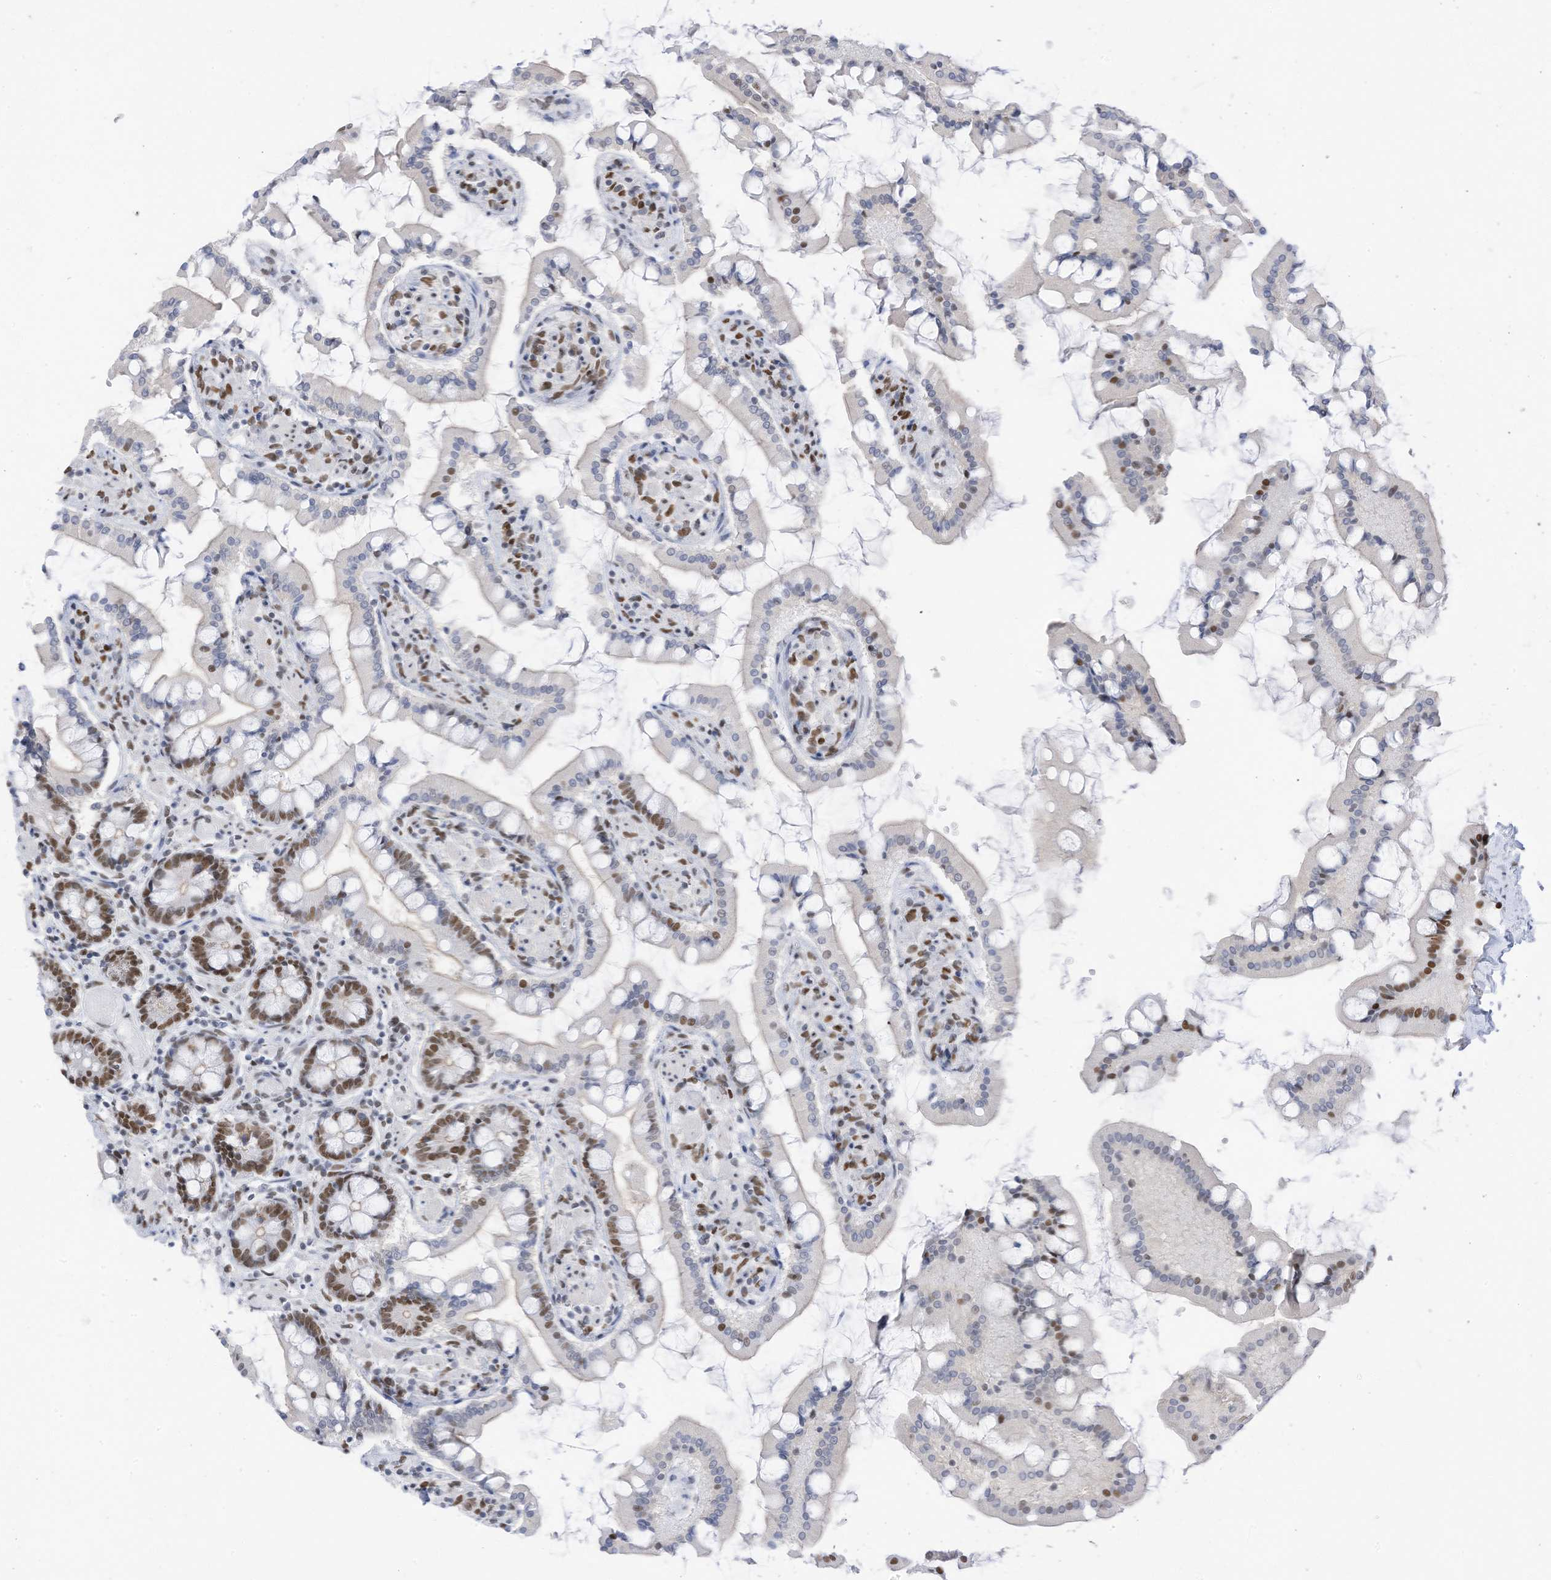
{"staining": {"intensity": "strong", "quantity": "25%-75%", "location": "nuclear"}, "tissue": "small intestine", "cell_type": "Glandular cells", "image_type": "normal", "snomed": [{"axis": "morphology", "description": "Normal tissue, NOS"}, {"axis": "topography", "description": "Small intestine"}], "caption": "About 25%-75% of glandular cells in normal small intestine display strong nuclear protein staining as visualized by brown immunohistochemical staining.", "gene": "KHSRP", "patient": {"sex": "male", "age": 41}}